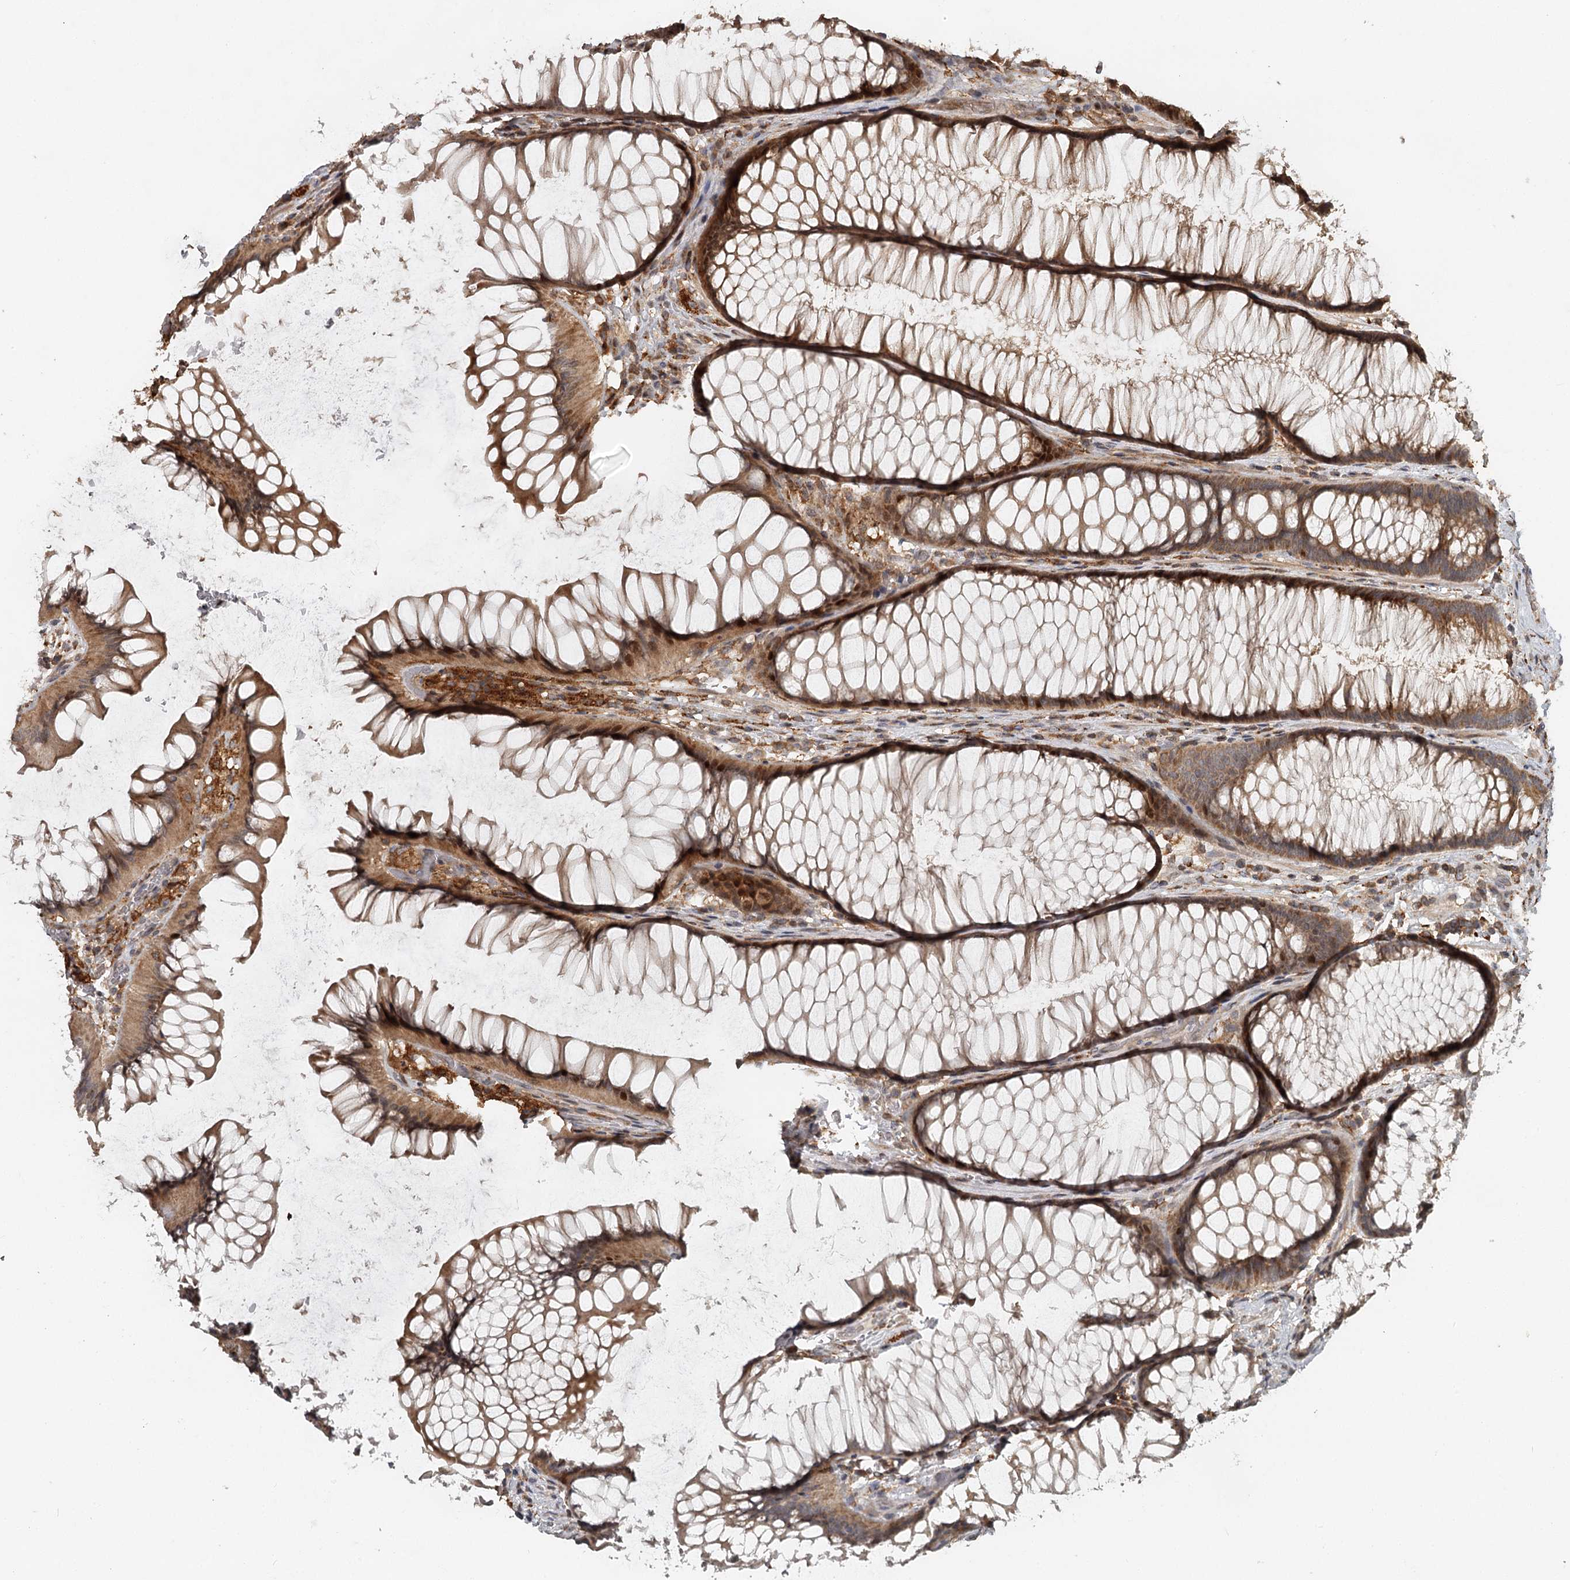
{"staining": {"intensity": "moderate", "quantity": ">75%", "location": "cytoplasmic/membranous"}, "tissue": "colon", "cell_type": "Endothelial cells", "image_type": "normal", "snomed": [{"axis": "morphology", "description": "Normal tissue, NOS"}, {"axis": "topography", "description": "Colon"}], "caption": "Endothelial cells show medium levels of moderate cytoplasmic/membranous expression in approximately >75% of cells in benign human colon.", "gene": "FAXC", "patient": {"sex": "female", "age": 82}}